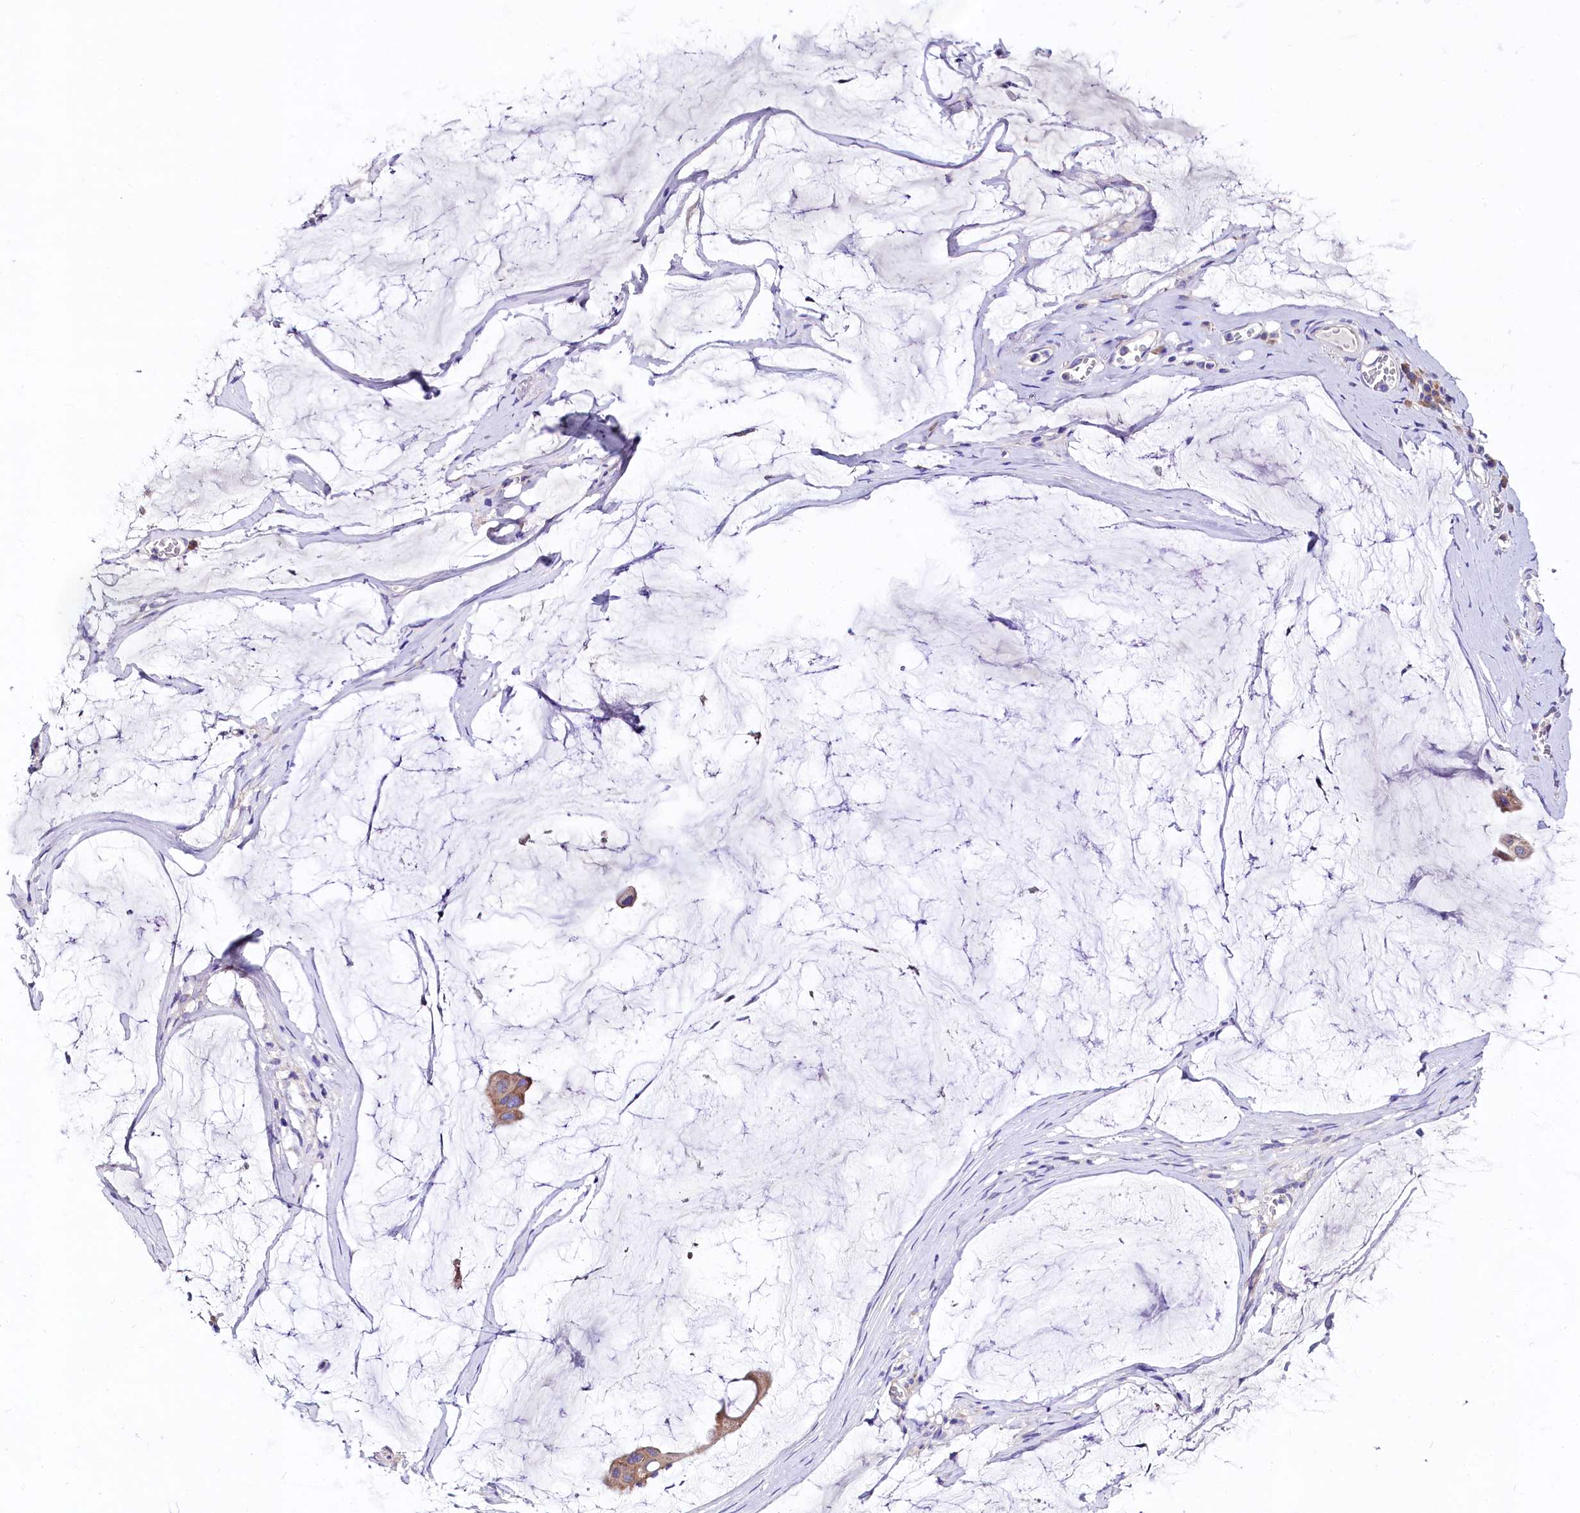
{"staining": {"intensity": "moderate", "quantity": ">75%", "location": "cytoplasmic/membranous"}, "tissue": "ovarian cancer", "cell_type": "Tumor cells", "image_type": "cancer", "snomed": [{"axis": "morphology", "description": "Cystadenocarcinoma, mucinous, NOS"}, {"axis": "topography", "description": "Ovary"}], "caption": "Protein staining exhibits moderate cytoplasmic/membranous expression in approximately >75% of tumor cells in ovarian cancer. (Brightfield microscopy of DAB IHC at high magnification).", "gene": "QARS1", "patient": {"sex": "female", "age": 73}}